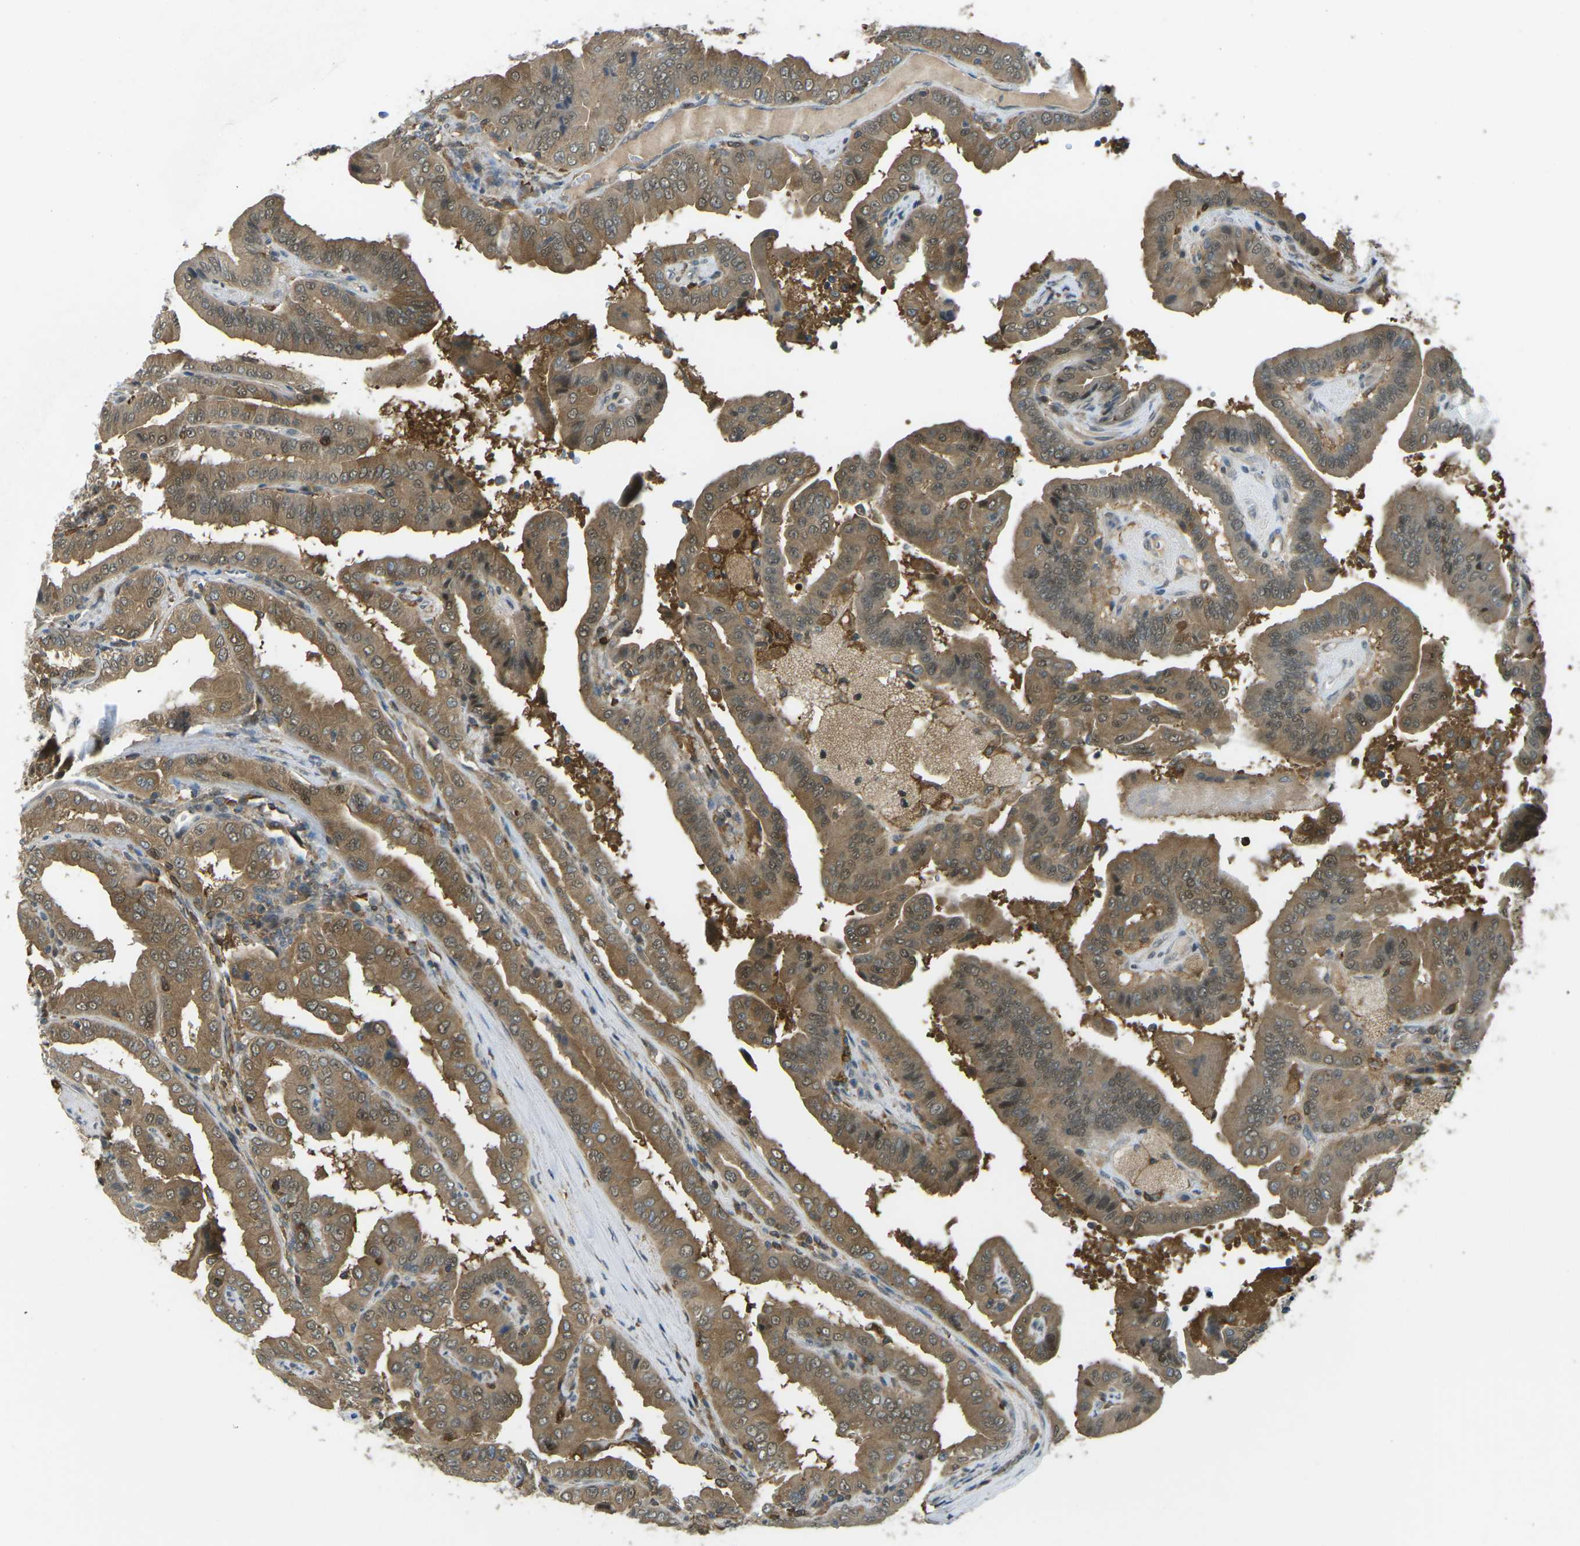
{"staining": {"intensity": "moderate", "quantity": ">75%", "location": "cytoplasmic/membranous"}, "tissue": "thyroid cancer", "cell_type": "Tumor cells", "image_type": "cancer", "snomed": [{"axis": "morphology", "description": "Papillary adenocarcinoma, NOS"}, {"axis": "topography", "description": "Thyroid gland"}], "caption": "Moderate cytoplasmic/membranous protein expression is seen in approximately >75% of tumor cells in papillary adenocarcinoma (thyroid).", "gene": "PIEZO2", "patient": {"sex": "male", "age": 33}}